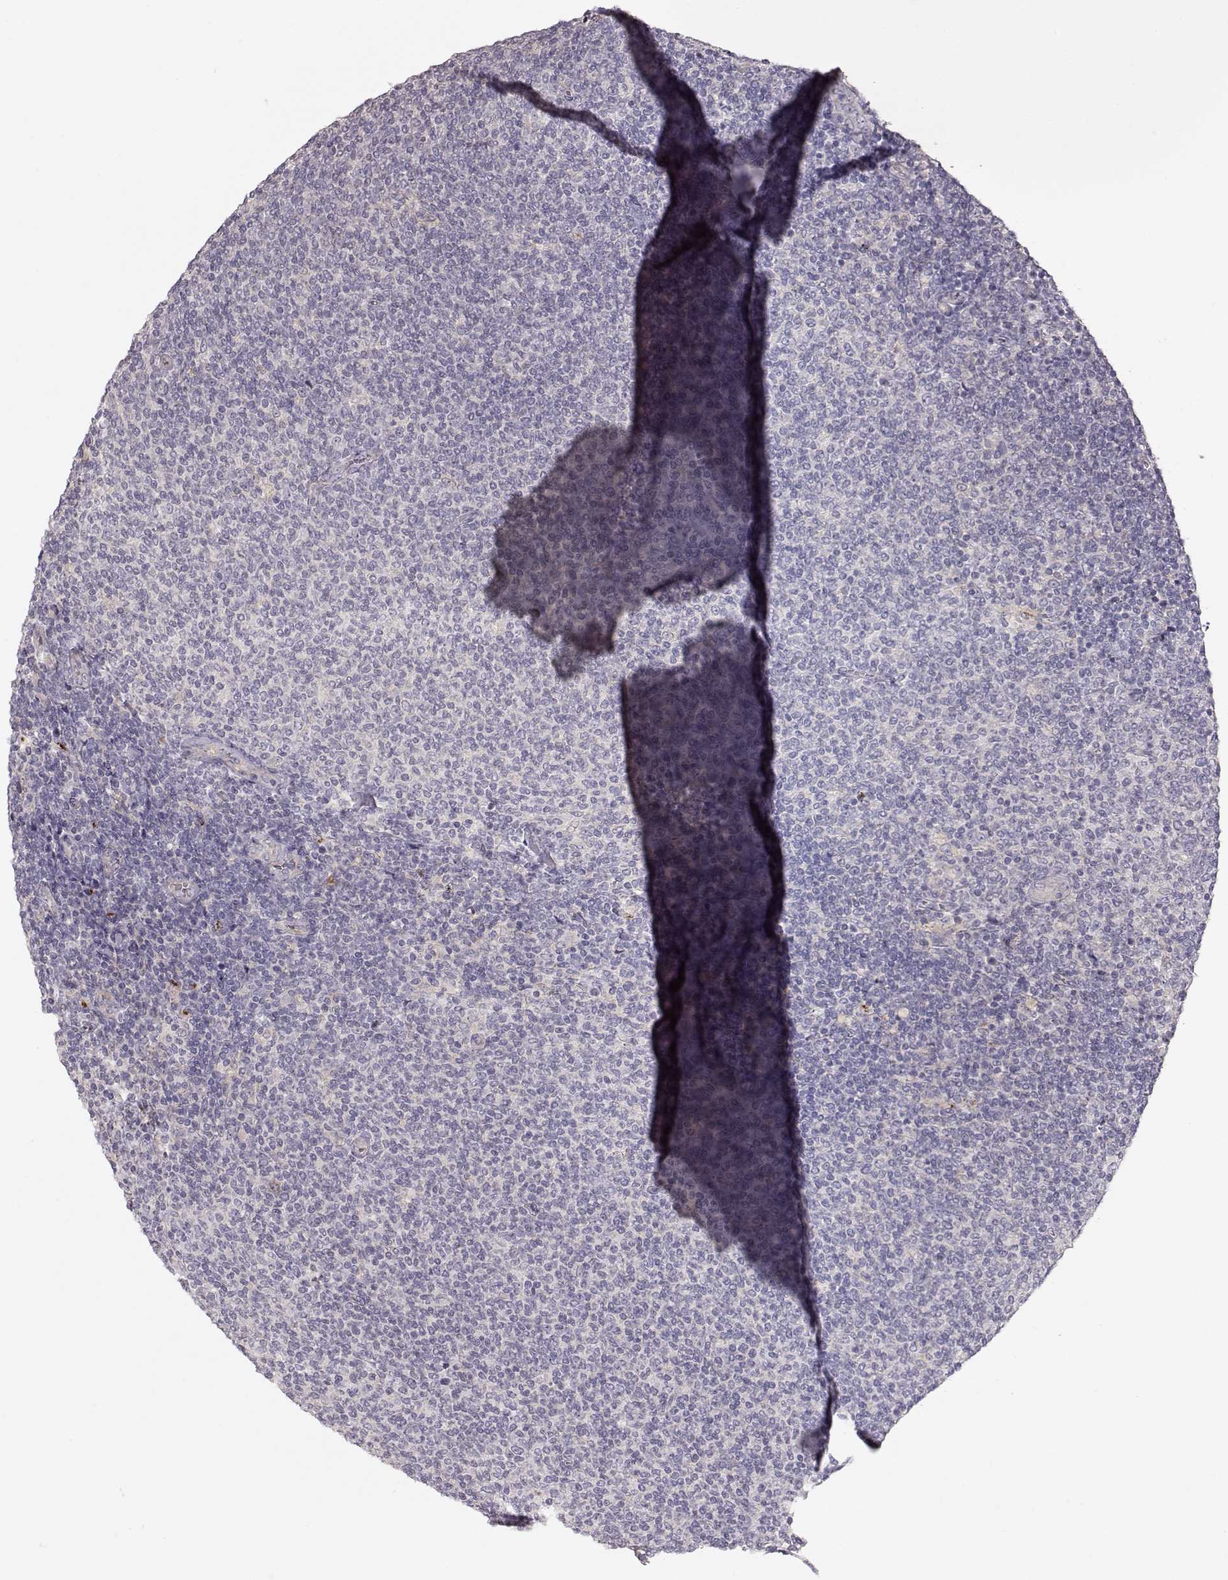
{"staining": {"intensity": "negative", "quantity": "none", "location": "none"}, "tissue": "lymphoma", "cell_type": "Tumor cells", "image_type": "cancer", "snomed": [{"axis": "morphology", "description": "Malignant lymphoma, non-Hodgkin's type, Low grade"}, {"axis": "topography", "description": "Lymph node"}], "caption": "This is a image of immunohistochemistry (IHC) staining of lymphoma, which shows no positivity in tumor cells. (Brightfield microscopy of DAB immunohistochemistry at high magnification).", "gene": "ARHGAP8", "patient": {"sex": "male", "age": 52}}